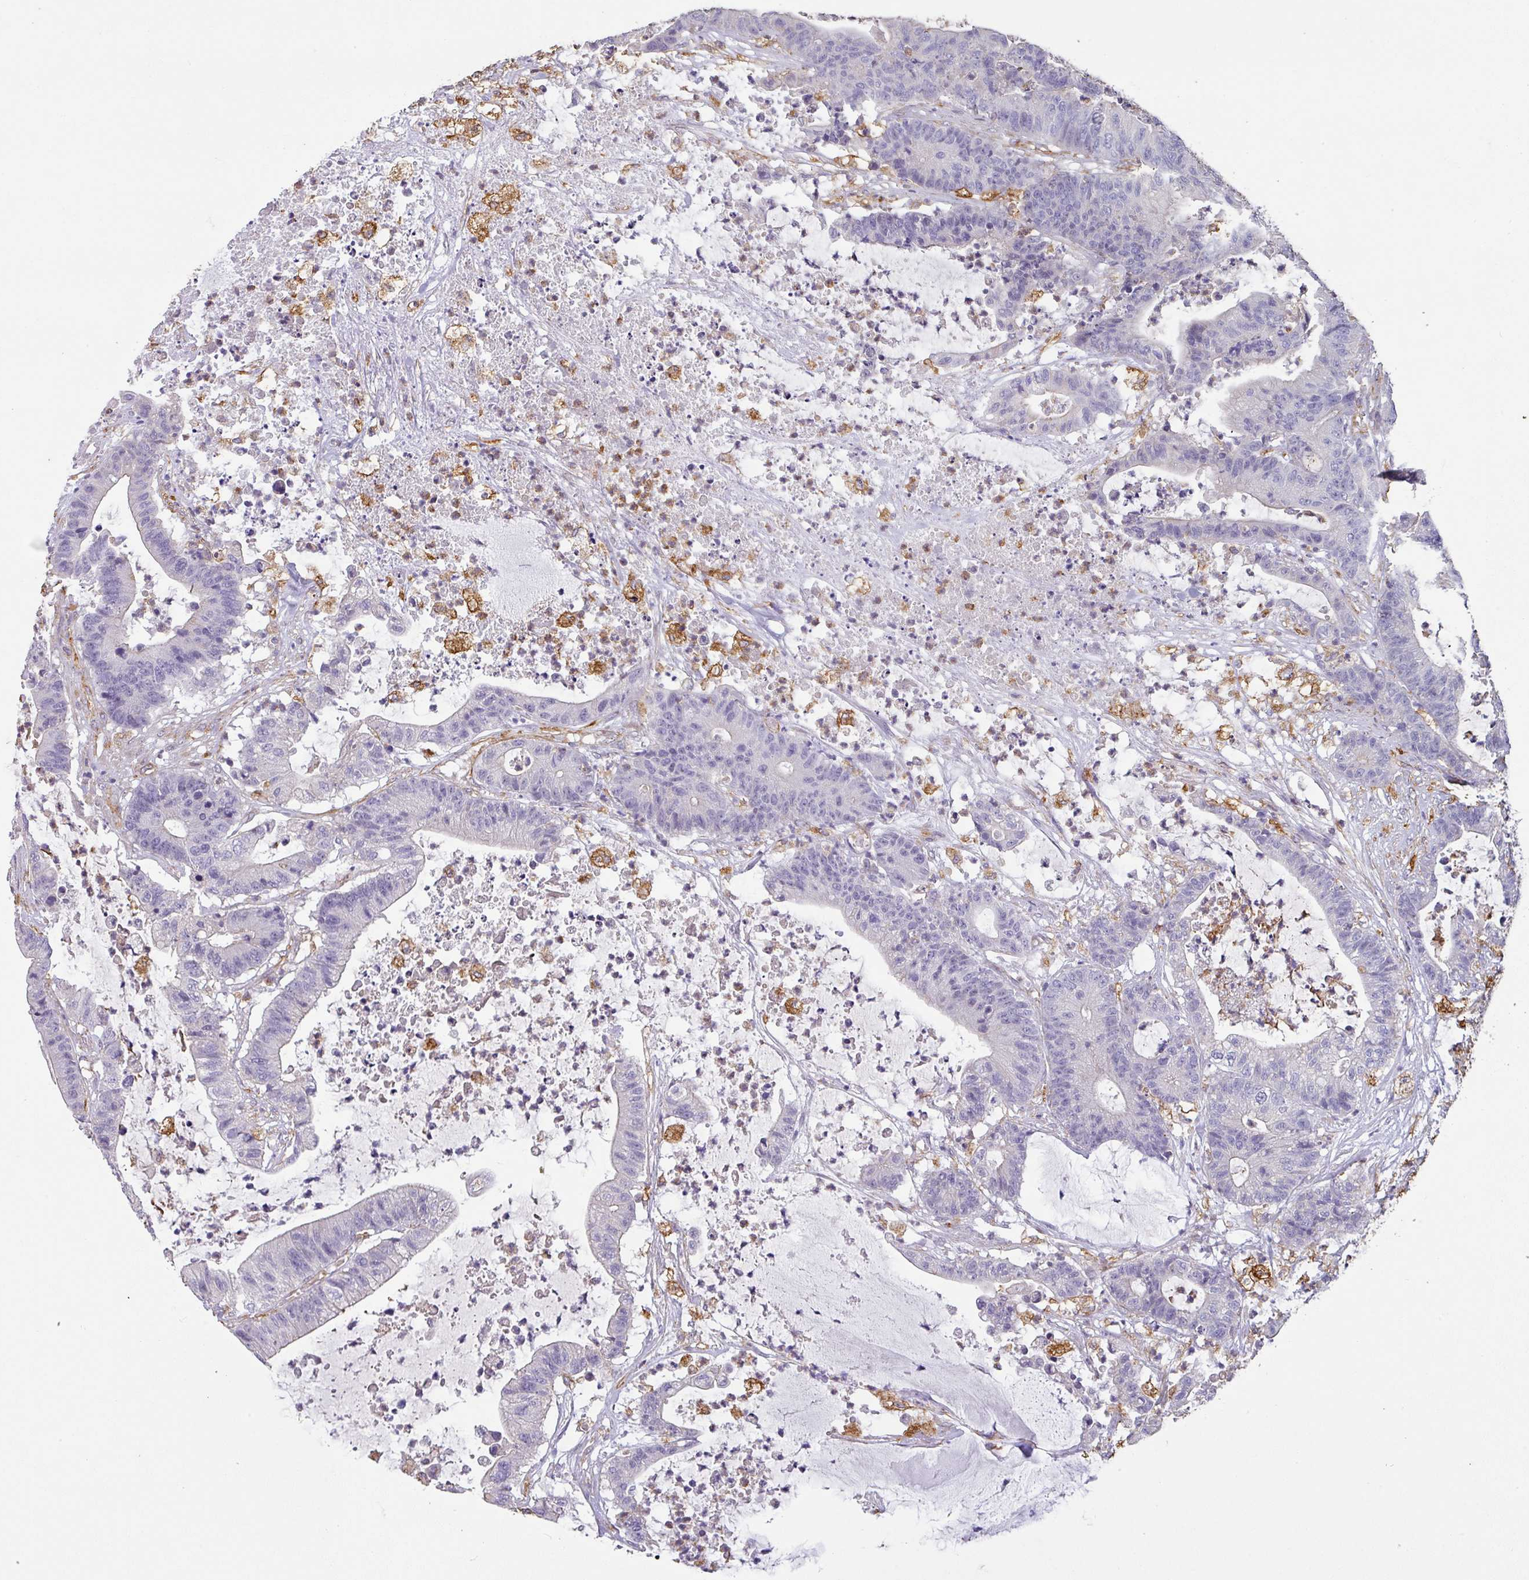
{"staining": {"intensity": "negative", "quantity": "none", "location": "none"}, "tissue": "colorectal cancer", "cell_type": "Tumor cells", "image_type": "cancer", "snomed": [{"axis": "morphology", "description": "Adenocarcinoma, NOS"}, {"axis": "topography", "description": "Colon"}], "caption": "A photomicrograph of colorectal cancer (adenocarcinoma) stained for a protein shows no brown staining in tumor cells.", "gene": "ZNF280C", "patient": {"sex": "female", "age": 84}}